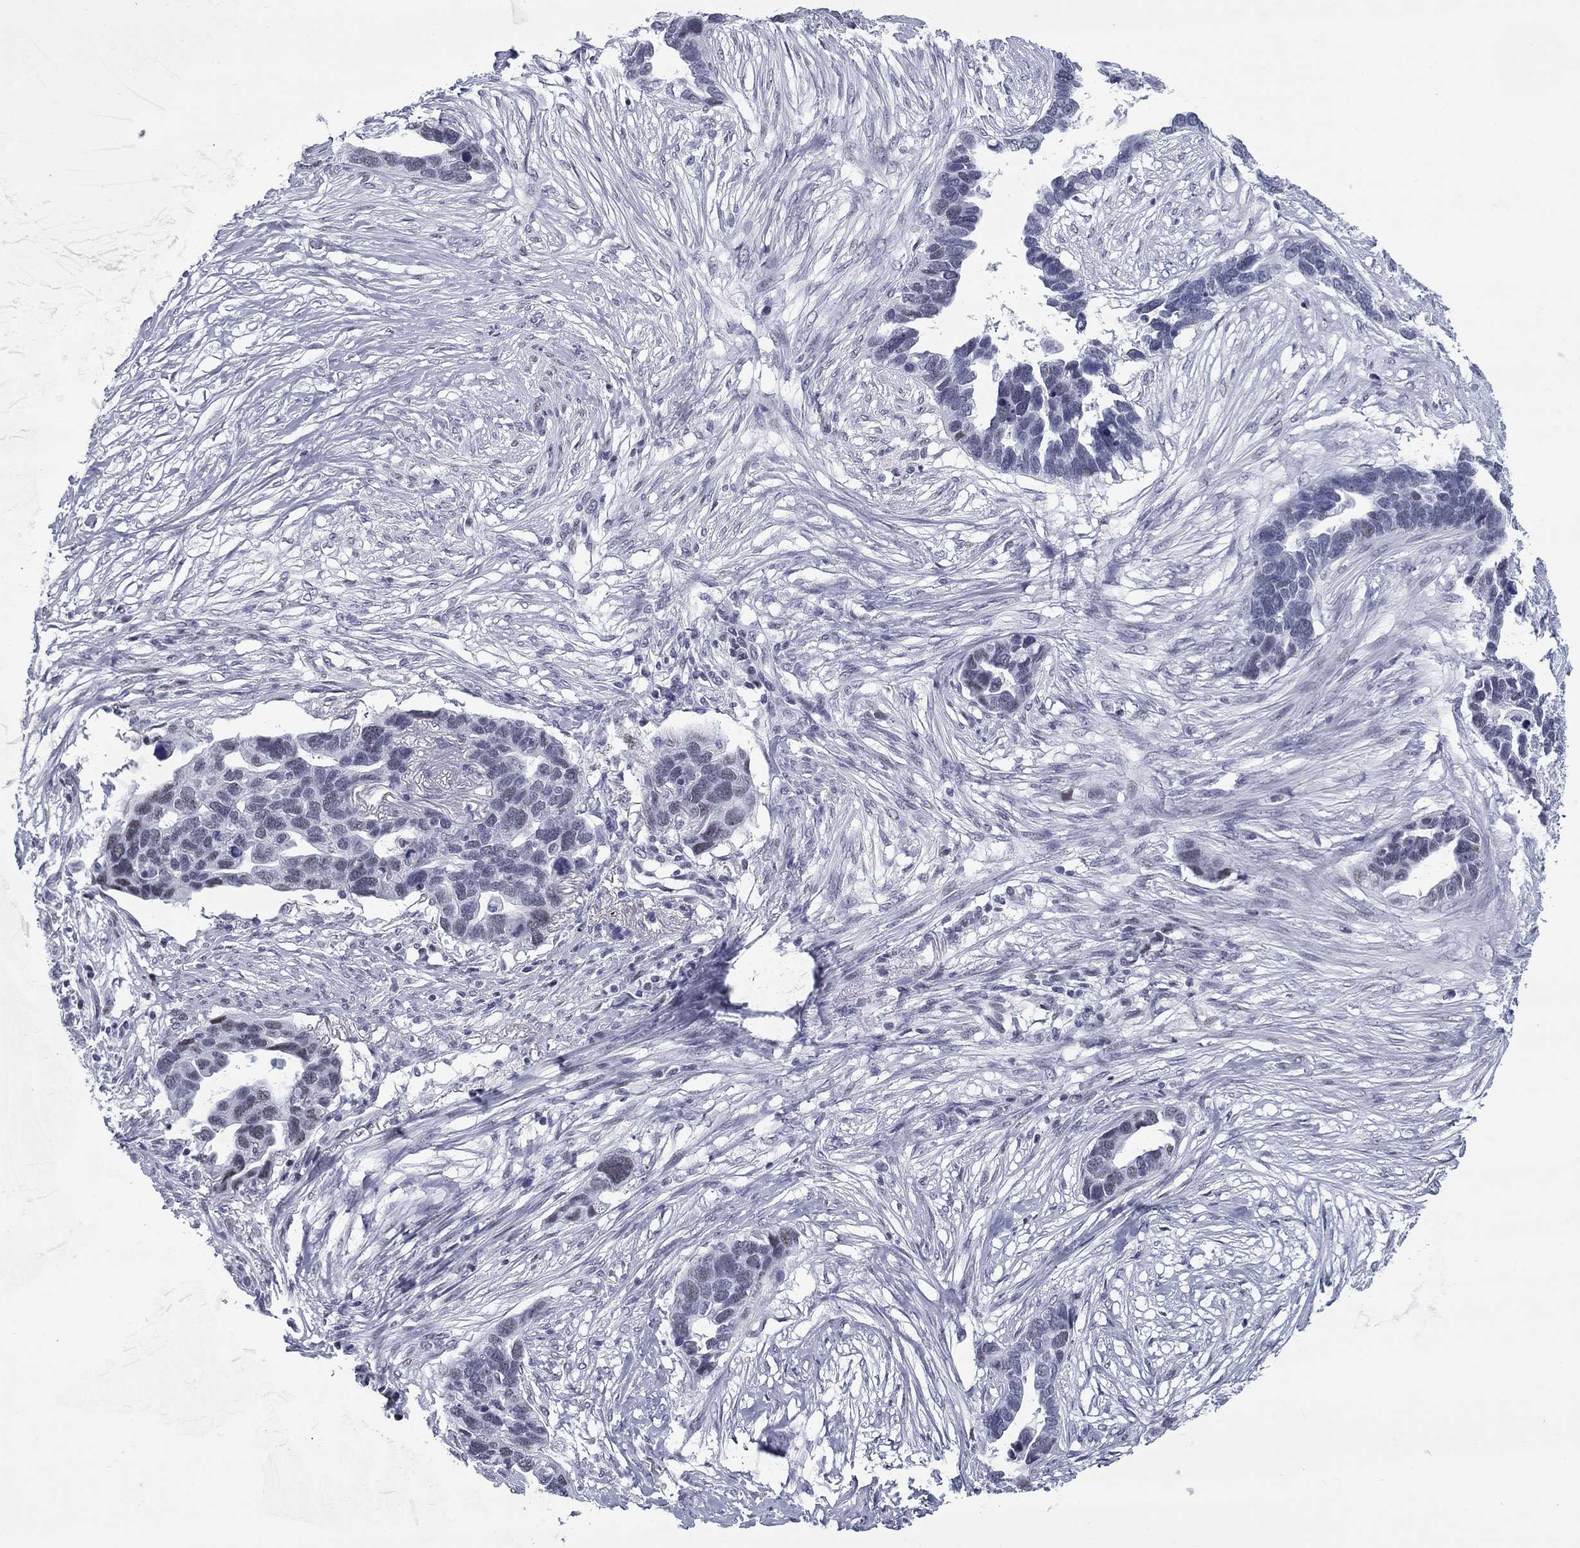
{"staining": {"intensity": "negative", "quantity": "none", "location": "none"}, "tissue": "ovarian cancer", "cell_type": "Tumor cells", "image_type": "cancer", "snomed": [{"axis": "morphology", "description": "Cystadenocarcinoma, serous, NOS"}, {"axis": "topography", "description": "Ovary"}], "caption": "A micrograph of human serous cystadenocarcinoma (ovarian) is negative for staining in tumor cells.", "gene": "ASF1B", "patient": {"sex": "female", "age": 54}}